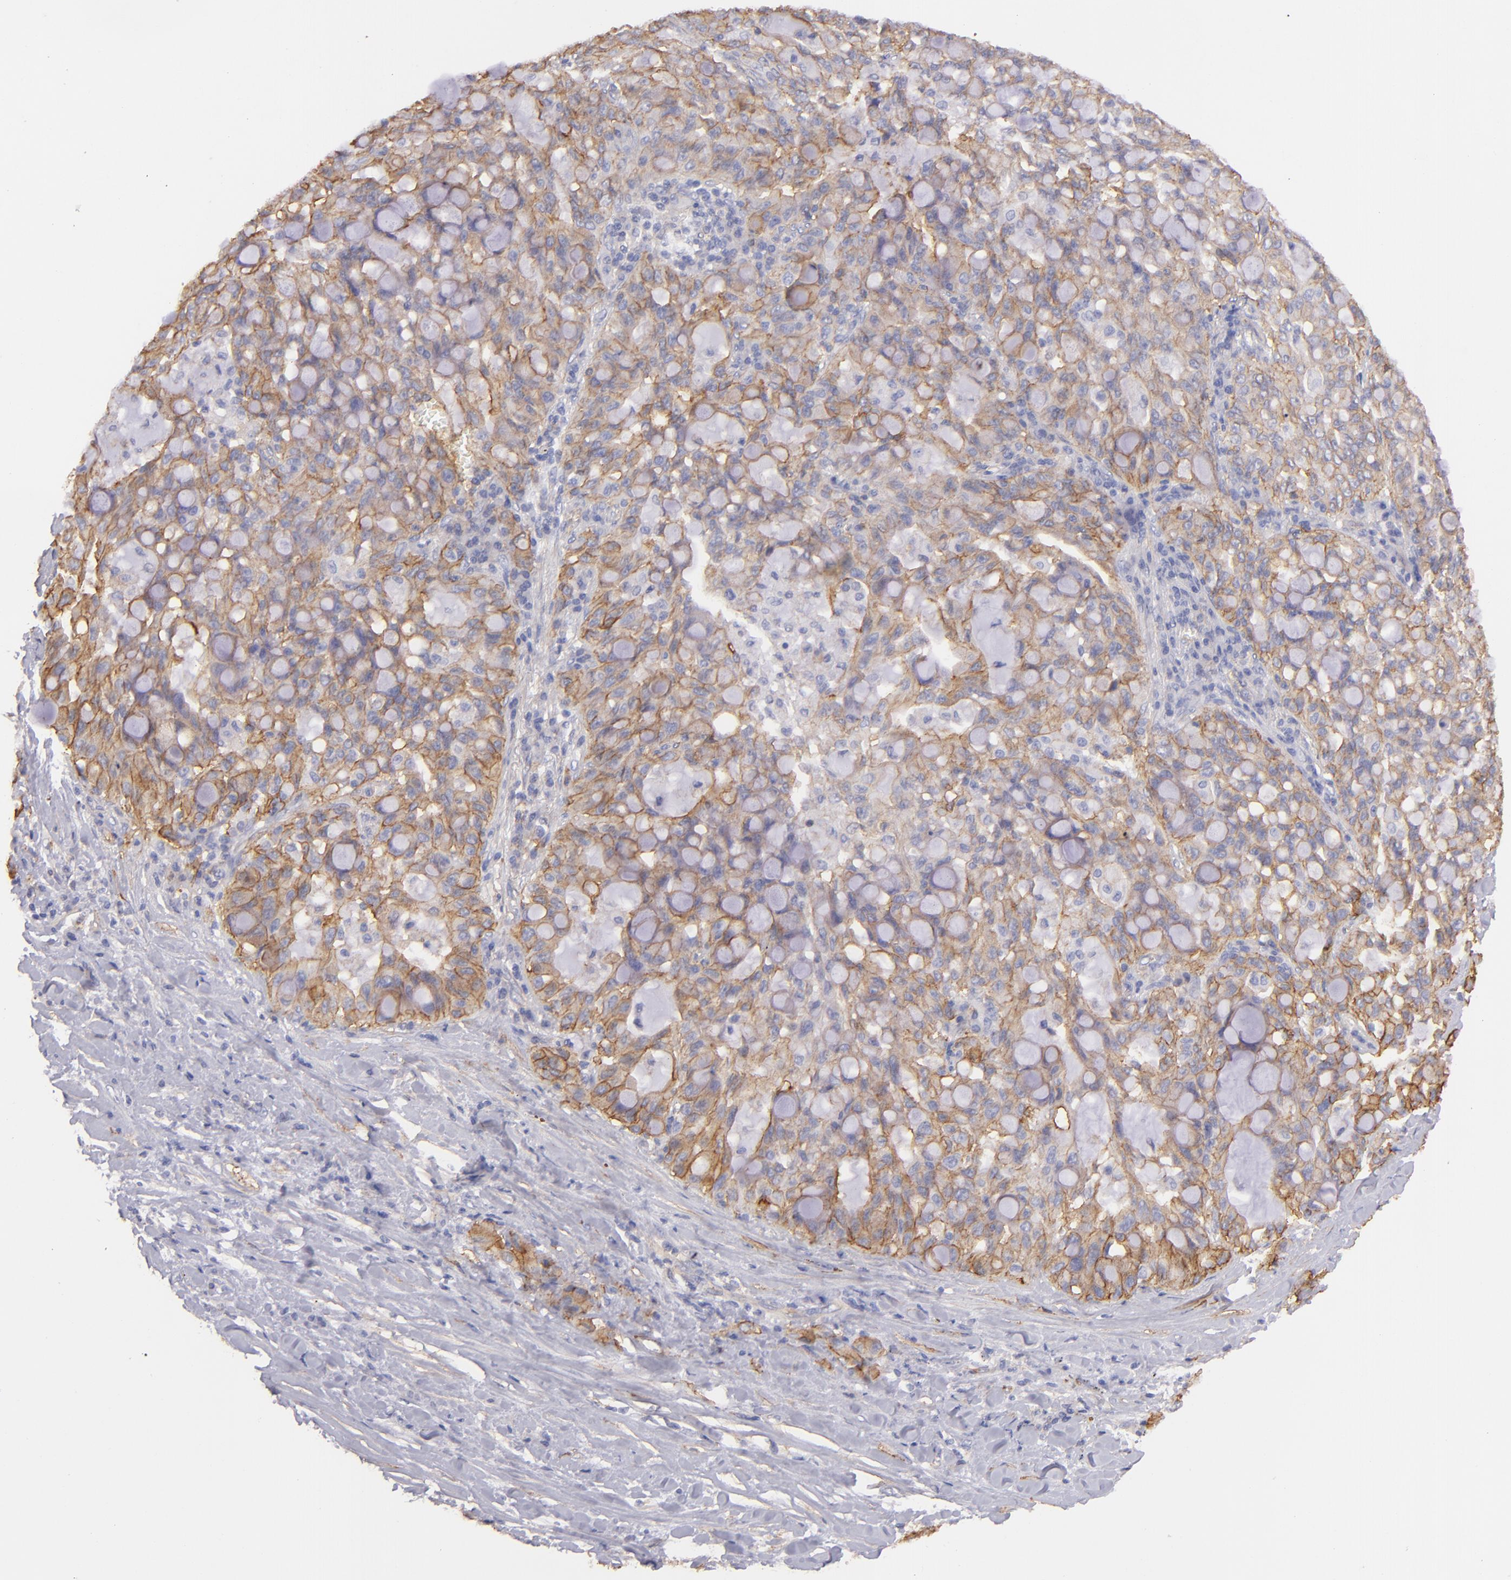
{"staining": {"intensity": "weak", "quantity": "25%-75%", "location": "cytoplasmic/membranous"}, "tissue": "lung cancer", "cell_type": "Tumor cells", "image_type": "cancer", "snomed": [{"axis": "morphology", "description": "Adenocarcinoma, NOS"}, {"axis": "topography", "description": "Lung"}], "caption": "Weak cytoplasmic/membranous protein positivity is seen in approximately 25%-75% of tumor cells in adenocarcinoma (lung).", "gene": "CD151", "patient": {"sex": "female", "age": 44}}